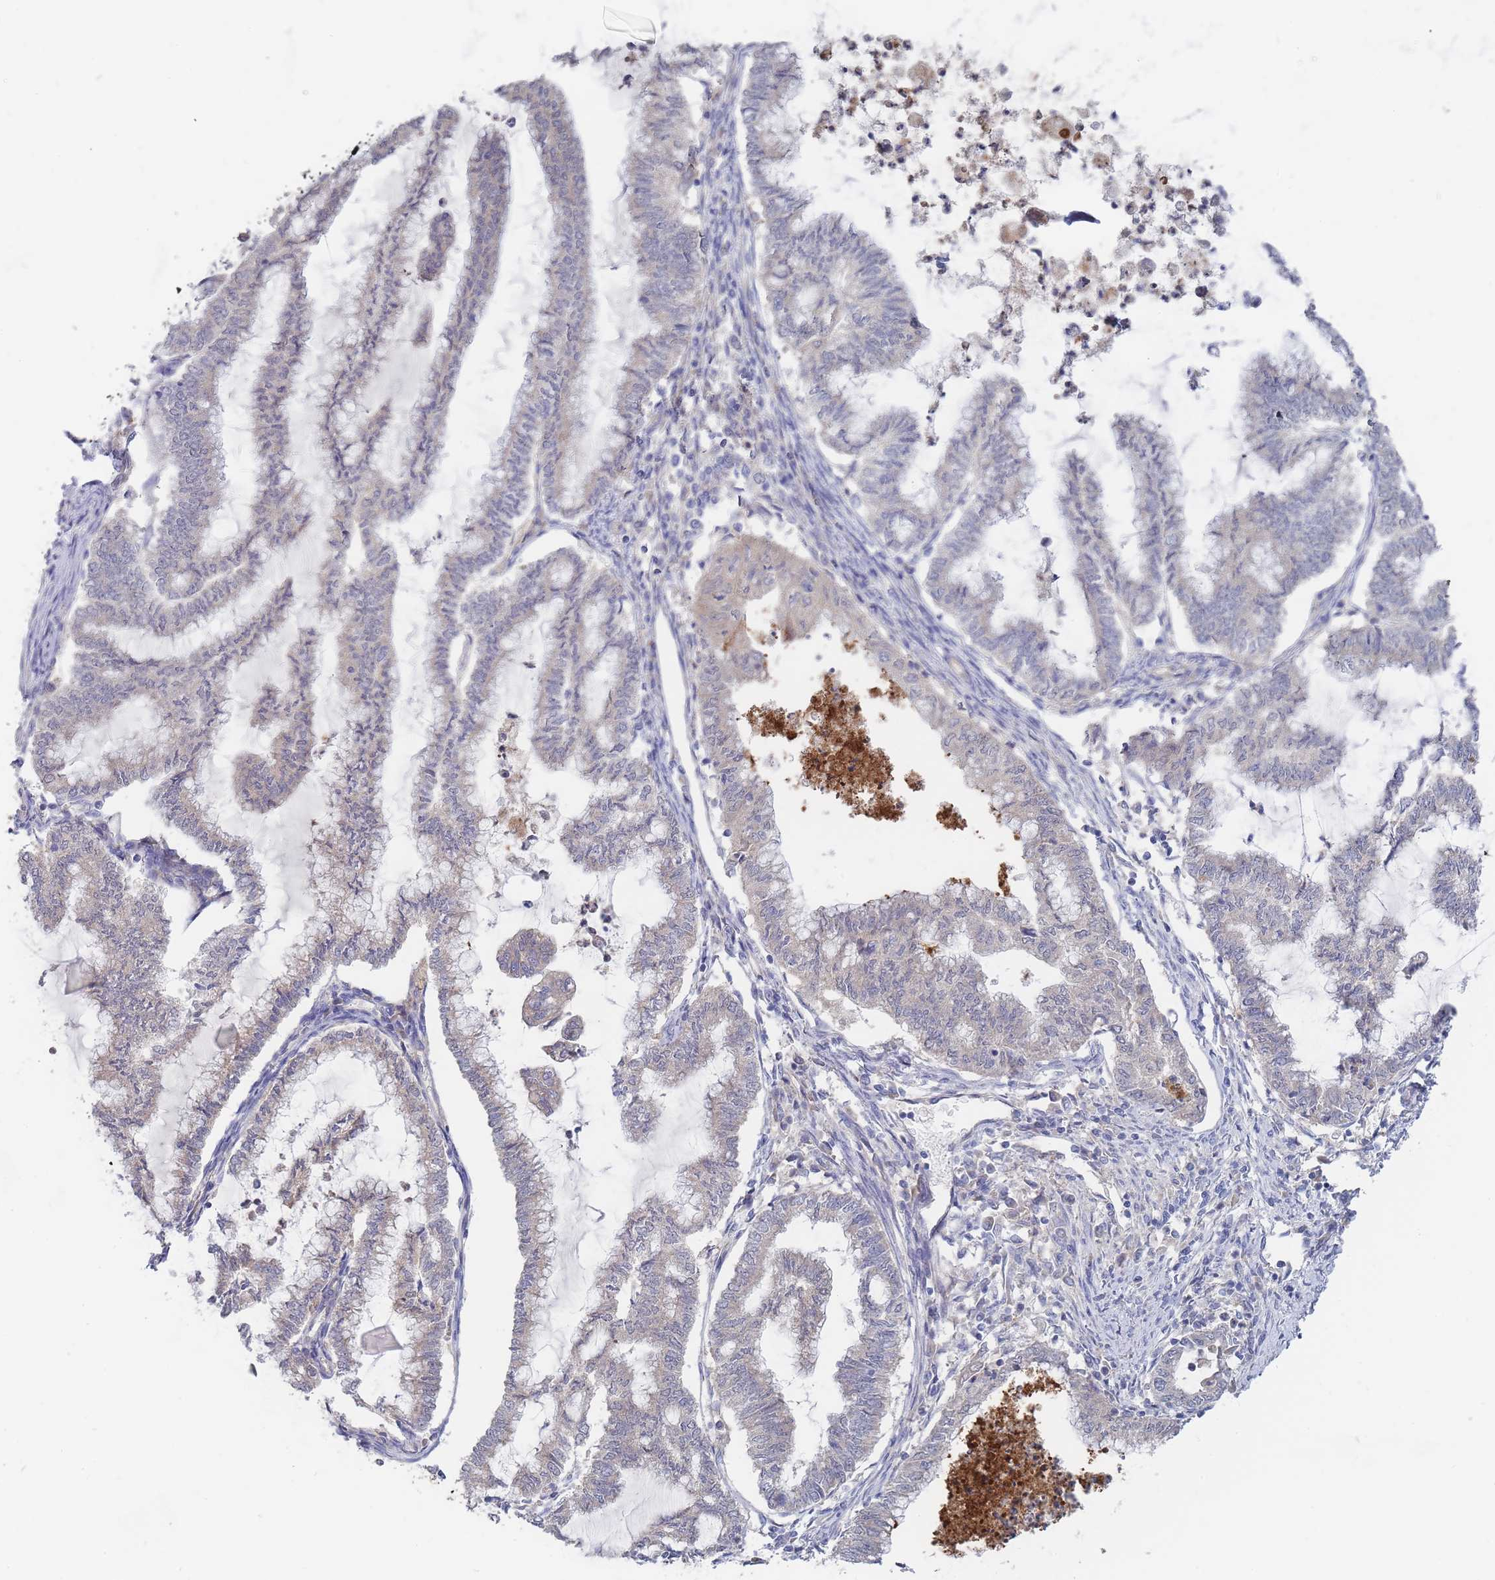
{"staining": {"intensity": "negative", "quantity": "none", "location": "none"}, "tissue": "endometrial cancer", "cell_type": "Tumor cells", "image_type": "cancer", "snomed": [{"axis": "morphology", "description": "Adenocarcinoma, NOS"}, {"axis": "topography", "description": "Endometrium"}], "caption": "Immunohistochemistry photomicrograph of human endometrial adenocarcinoma stained for a protein (brown), which exhibits no positivity in tumor cells.", "gene": "NUB1", "patient": {"sex": "female", "age": 79}}